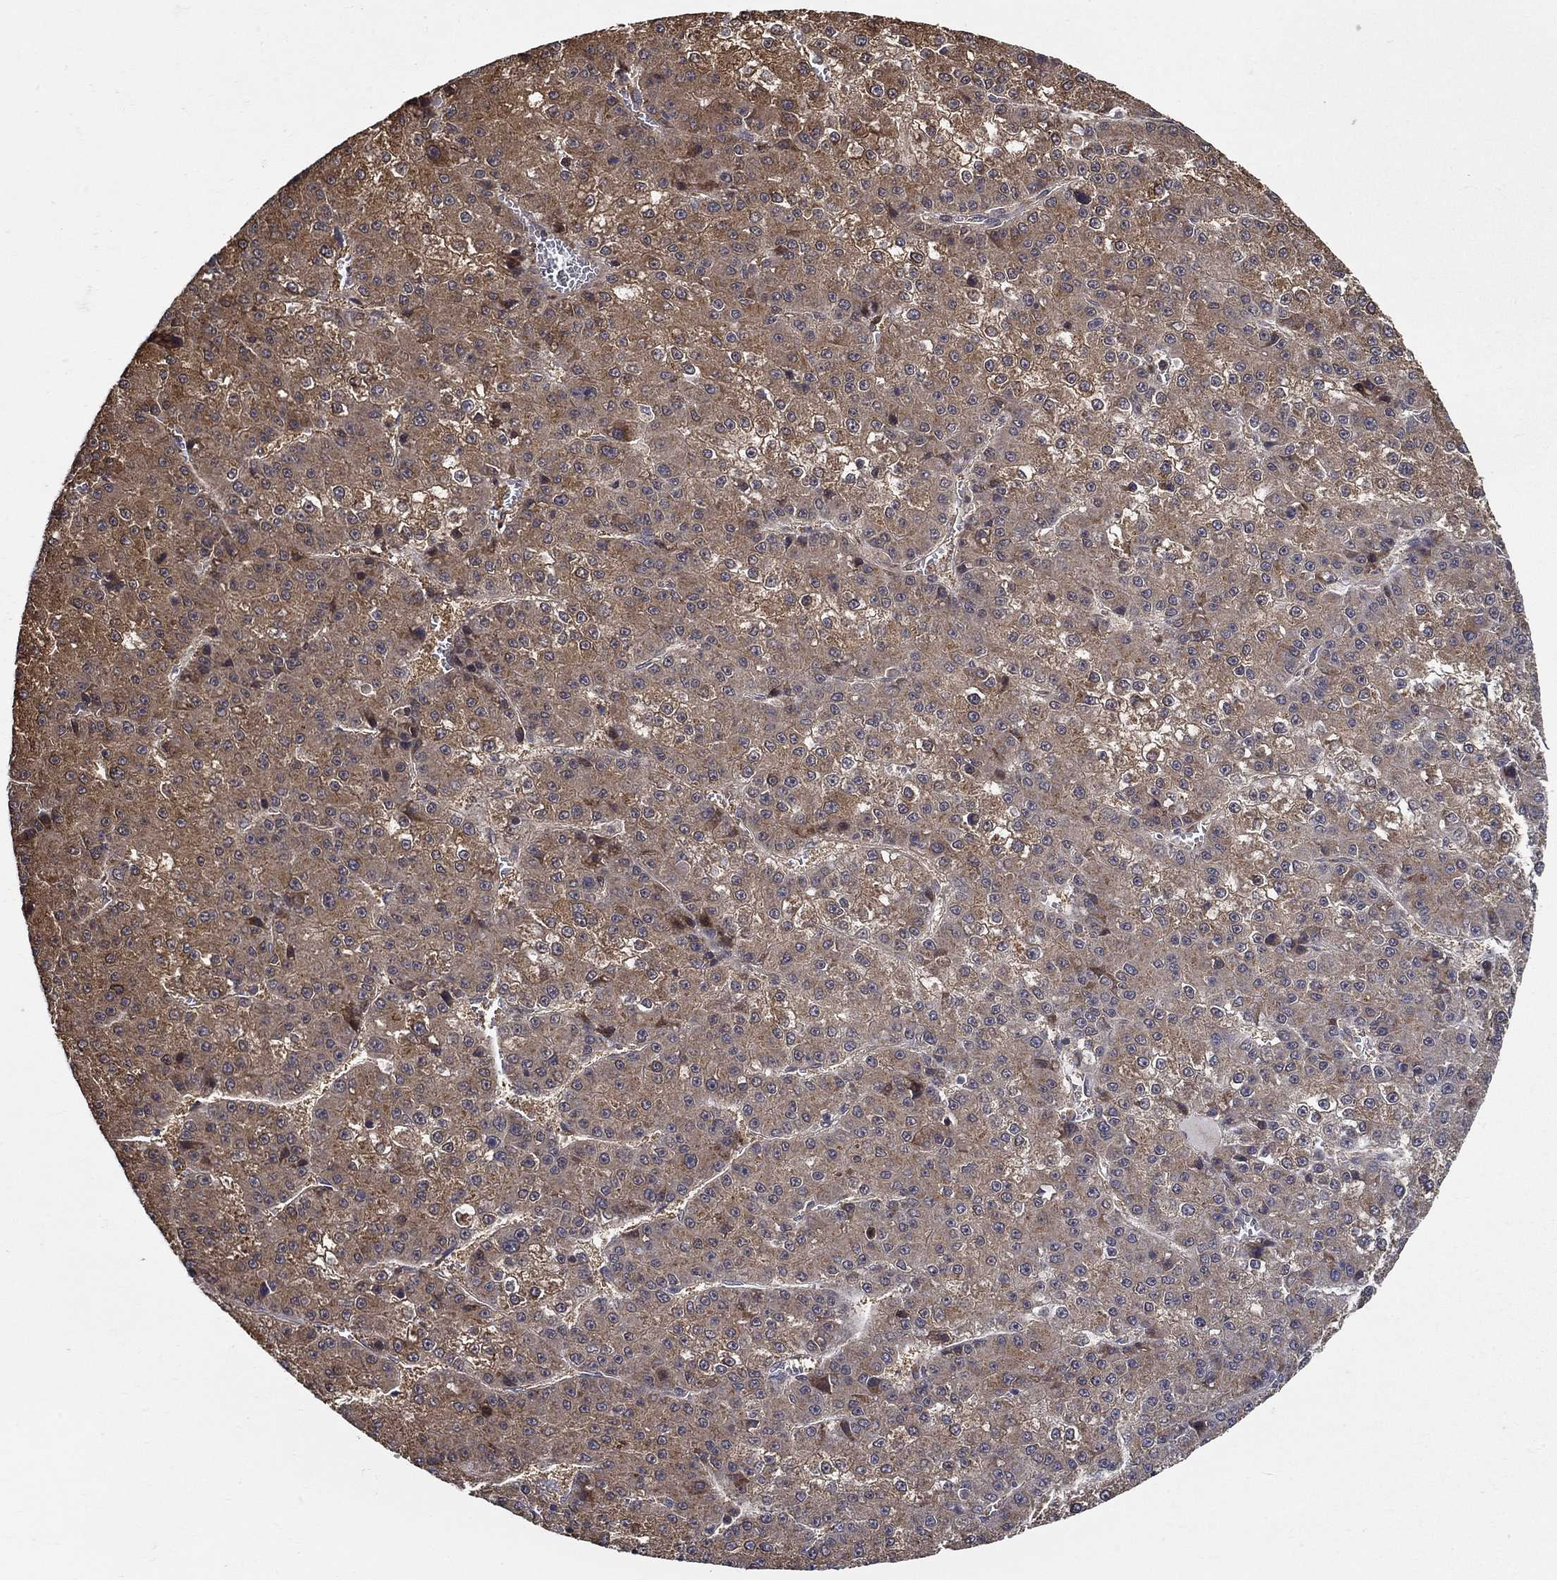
{"staining": {"intensity": "strong", "quantity": "25%-75%", "location": "cytoplasmic/membranous"}, "tissue": "liver cancer", "cell_type": "Tumor cells", "image_type": "cancer", "snomed": [{"axis": "morphology", "description": "Carcinoma, Hepatocellular, NOS"}, {"axis": "topography", "description": "Liver"}], "caption": "Immunohistochemical staining of human hepatocellular carcinoma (liver) displays strong cytoplasmic/membranous protein expression in about 25%-75% of tumor cells.", "gene": "ZNF594", "patient": {"sex": "female", "age": 73}}